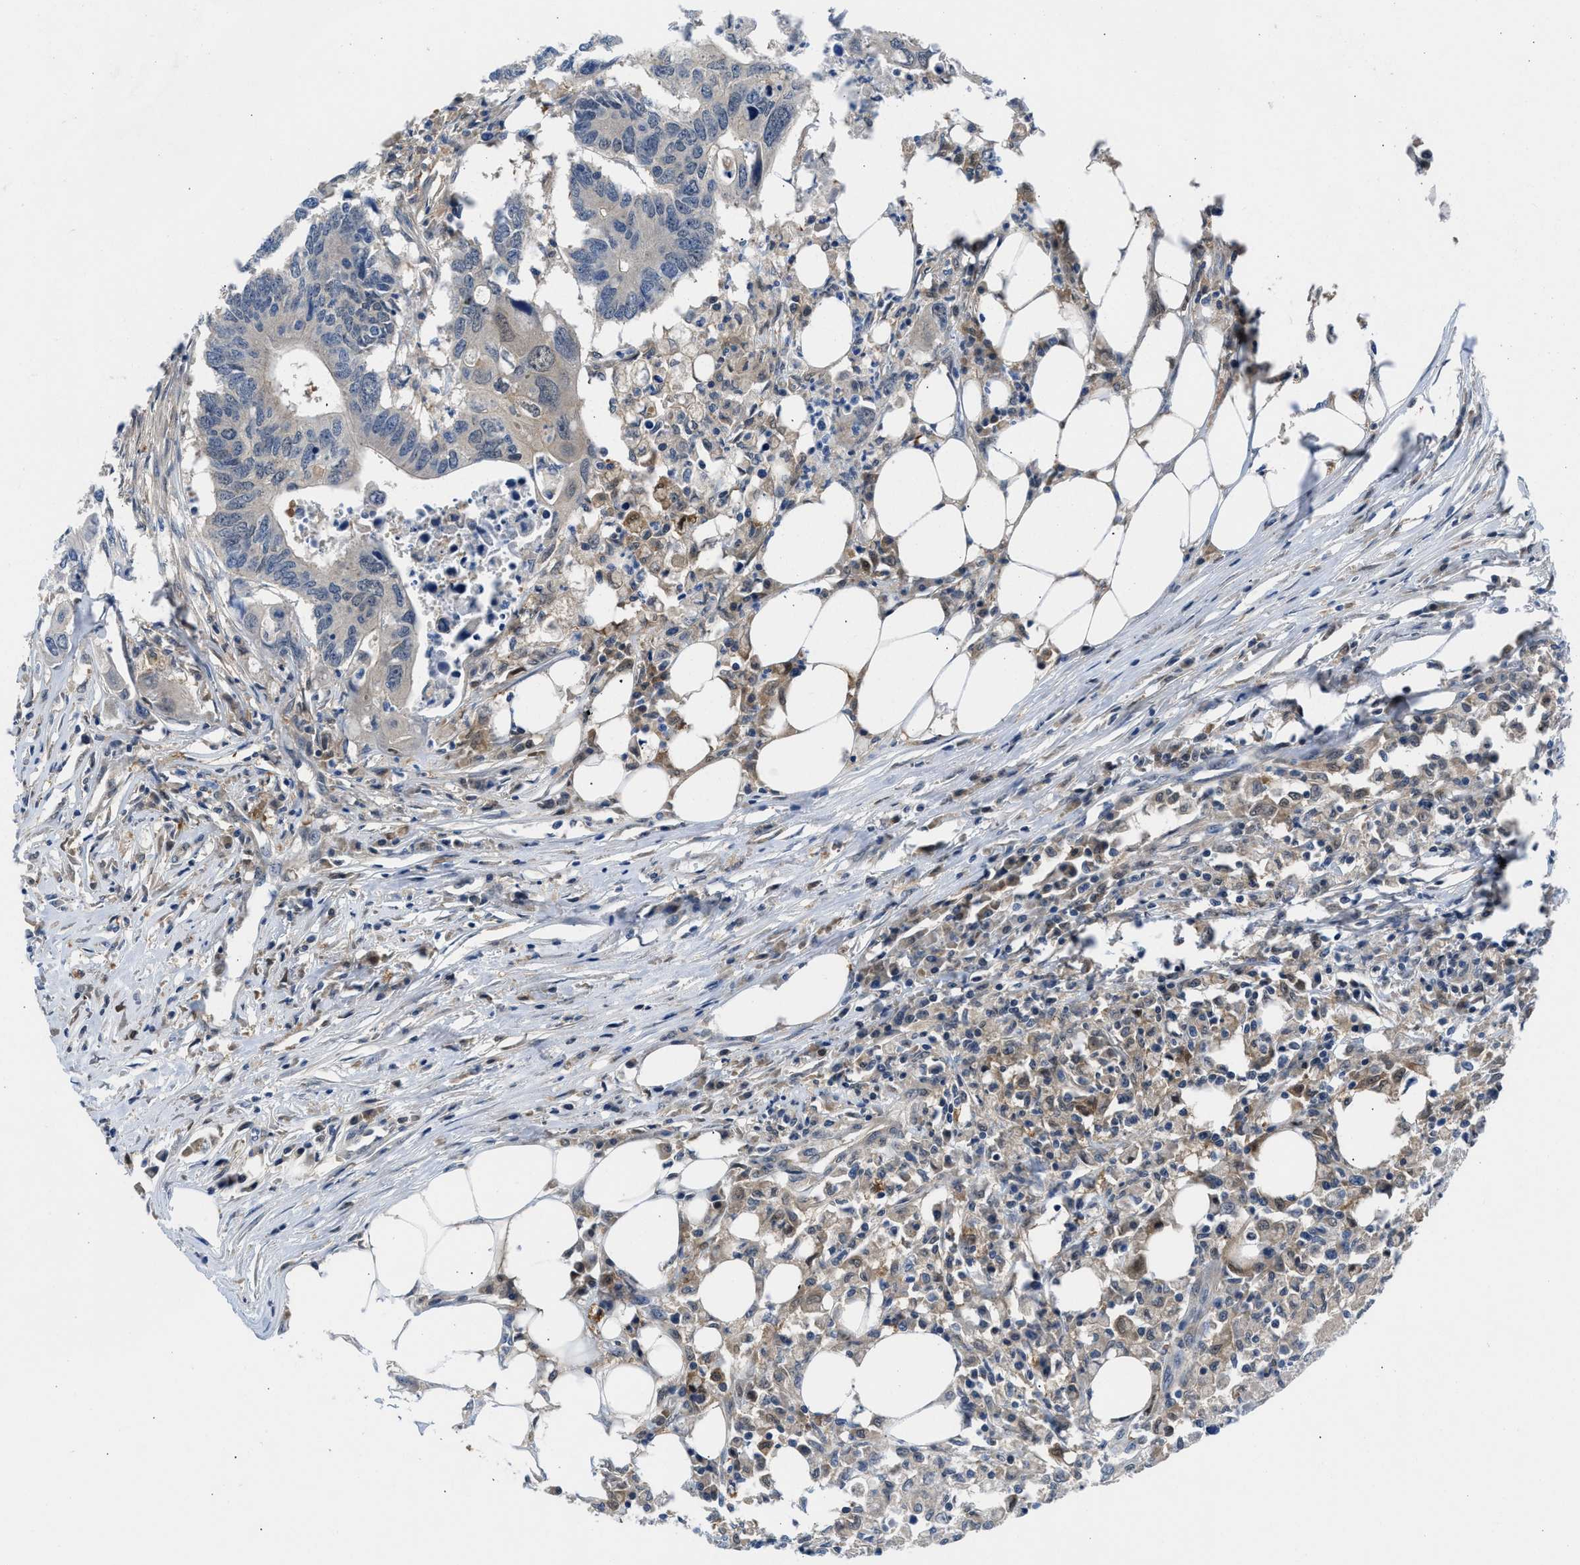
{"staining": {"intensity": "weak", "quantity": "<25%", "location": "cytoplasmic/membranous"}, "tissue": "colorectal cancer", "cell_type": "Tumor cells", "image_type": "cancer", "snomed": [{"axis": "morphology", "description": "Adenocarcinoma, NOS"}, {"axis": "topography", "description": "Colon"}], "caption": "Immunohistochemistry histopathology image of neoplastic tissue: adenocarcinoma (colorectal) stained with DAB (3,3'-diaminobenzidine) exhibits no significant protein positivity in tumor cells.", "gene": "CBR1", "patient": {"sex": "male", "age": 71}}